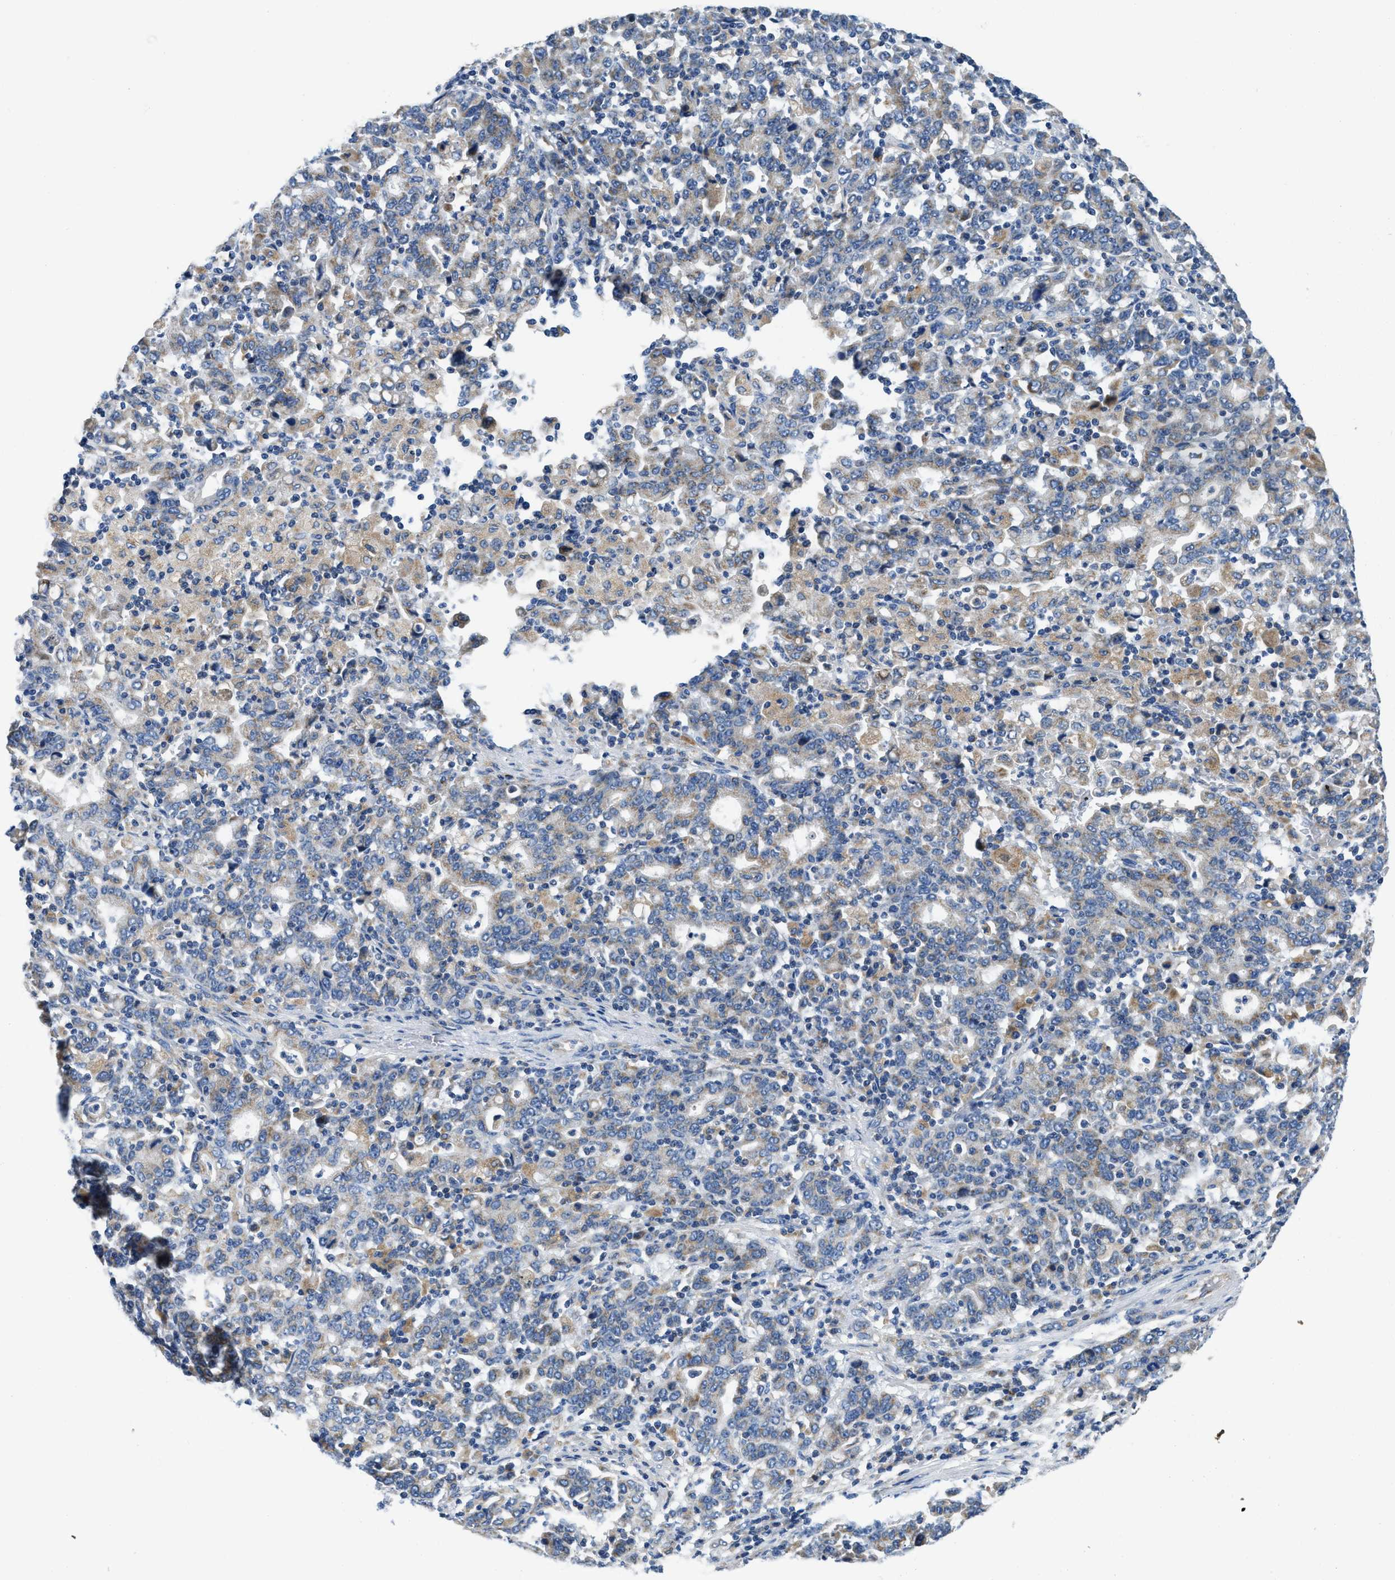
{"staining": {"intensity": "weak", "quantity": ">75%", "location": "cytoplasmic/membranous"}, "tissue": "stomach cancer", "cell_type": "Tumor cells", "image_type": "cancer", "snomed": [{"axis": "morphology", "description": "Adenocarcinoma, NOS"}, {"axis": "topography", "description": "Stomach, upper"}], "caption": "A brown stain labels weak cytoplasmic/membranous staining of a protein in stomach cancer (adenocarcinoma) tumor cells. Using DAB (3,3'-diaminobenzidine) (brown) and hematoxylin (blue) stains, captured at high magnification using brightfield microscopy.", "gene": "SLC25A13", "patient": {"sex": "male", "age": 69}}